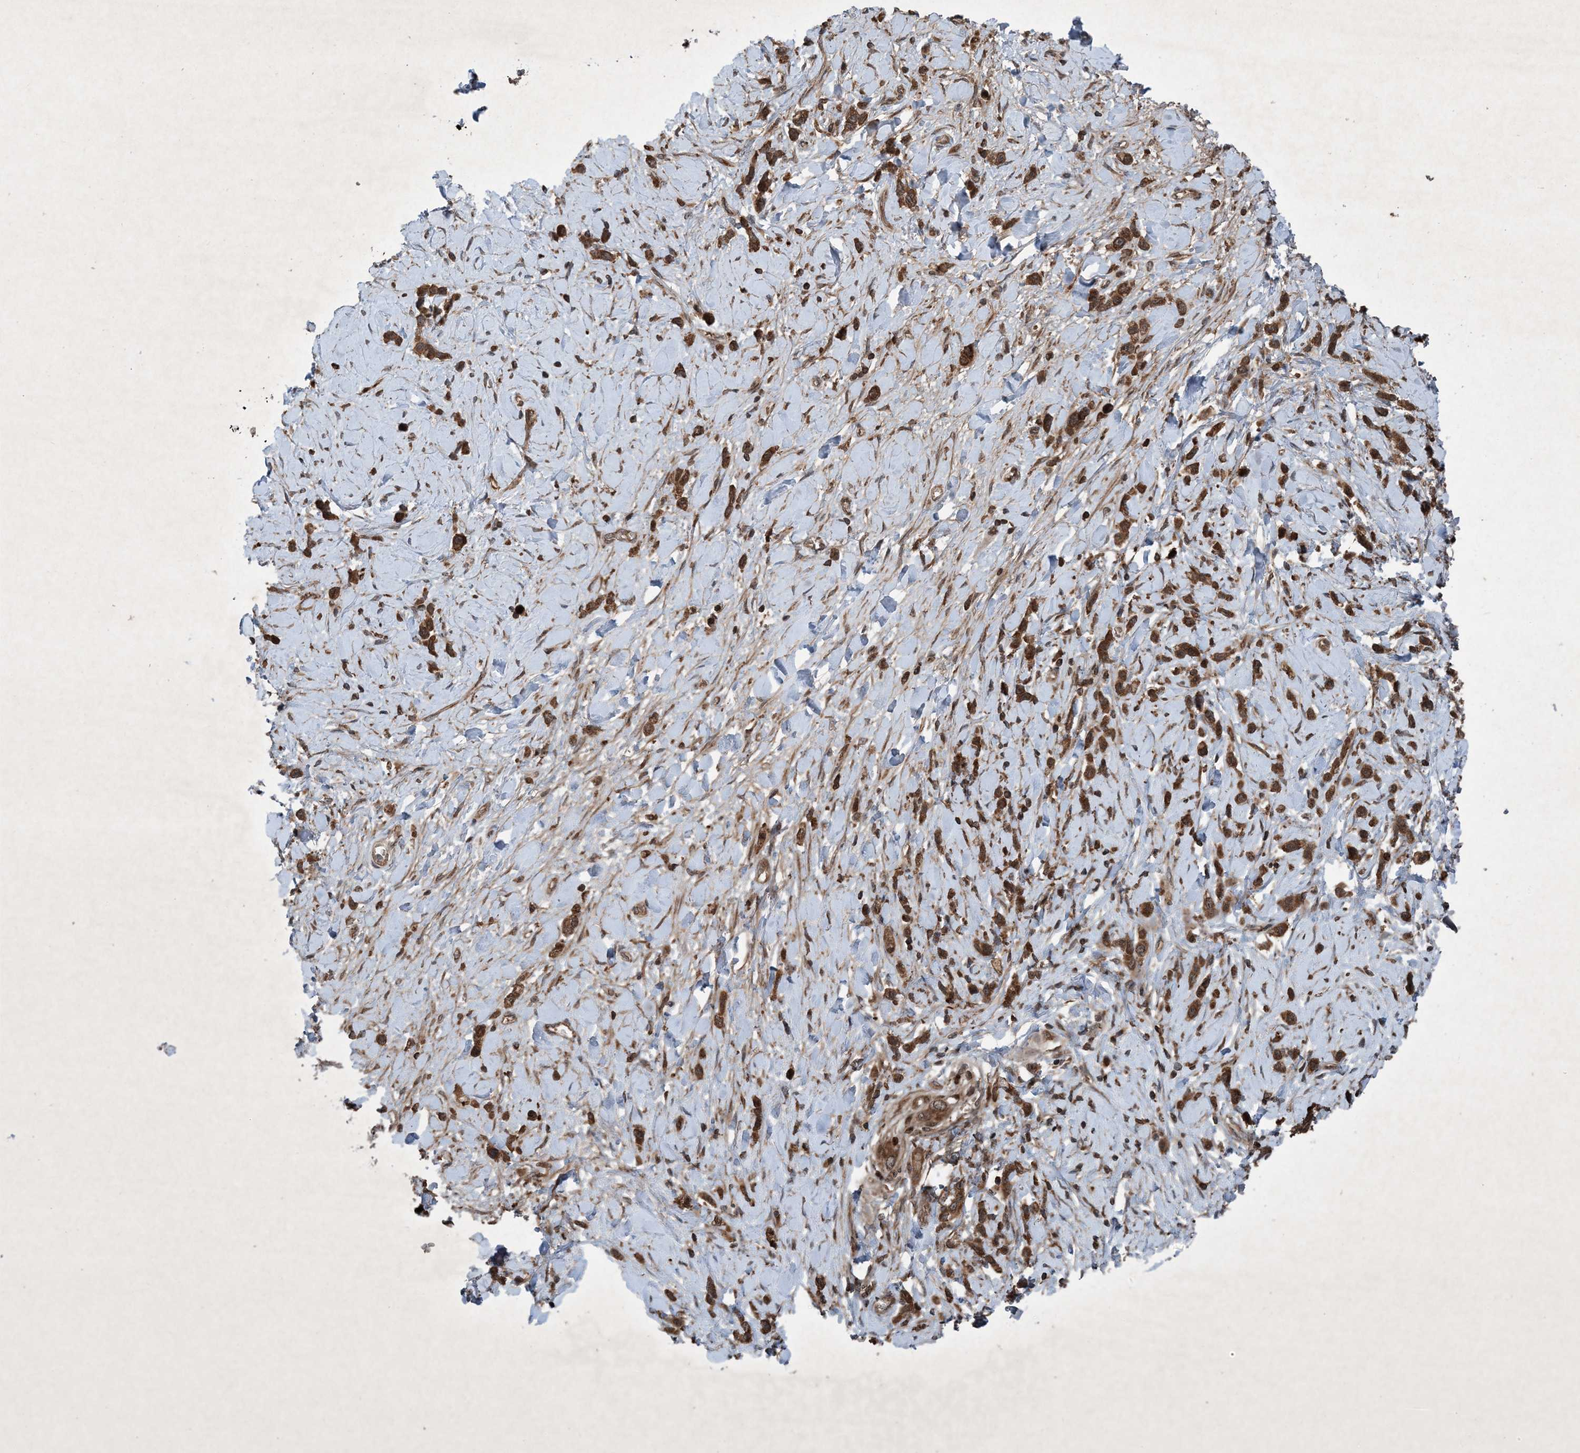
{"staining": {"intensity": "strong", "quantity": ">75%", "location": "cytoplasmic/membranous"}, "tissue": "stomach cancer", "cell_type": "Tumor cells", "image_type": "cancer", "snomed": [{"axis": "morphology", "description": "Normal tissue, NOS"}, {"axis": "morphology", "description": "Adenocarcinoma, NOS"}, {"axis": "topography", "description": "Stomach, upper"}, {"axis": "topography", "description": "Stomach"}], "caption": "A micrograph of stomach cancer (adenocarcinoma) stained for a protein shows strong cytoplasmic/membranous brown staining in tumor cells.", "gene": "GNG5", "patient": {"sex": "female", "age": 65}}